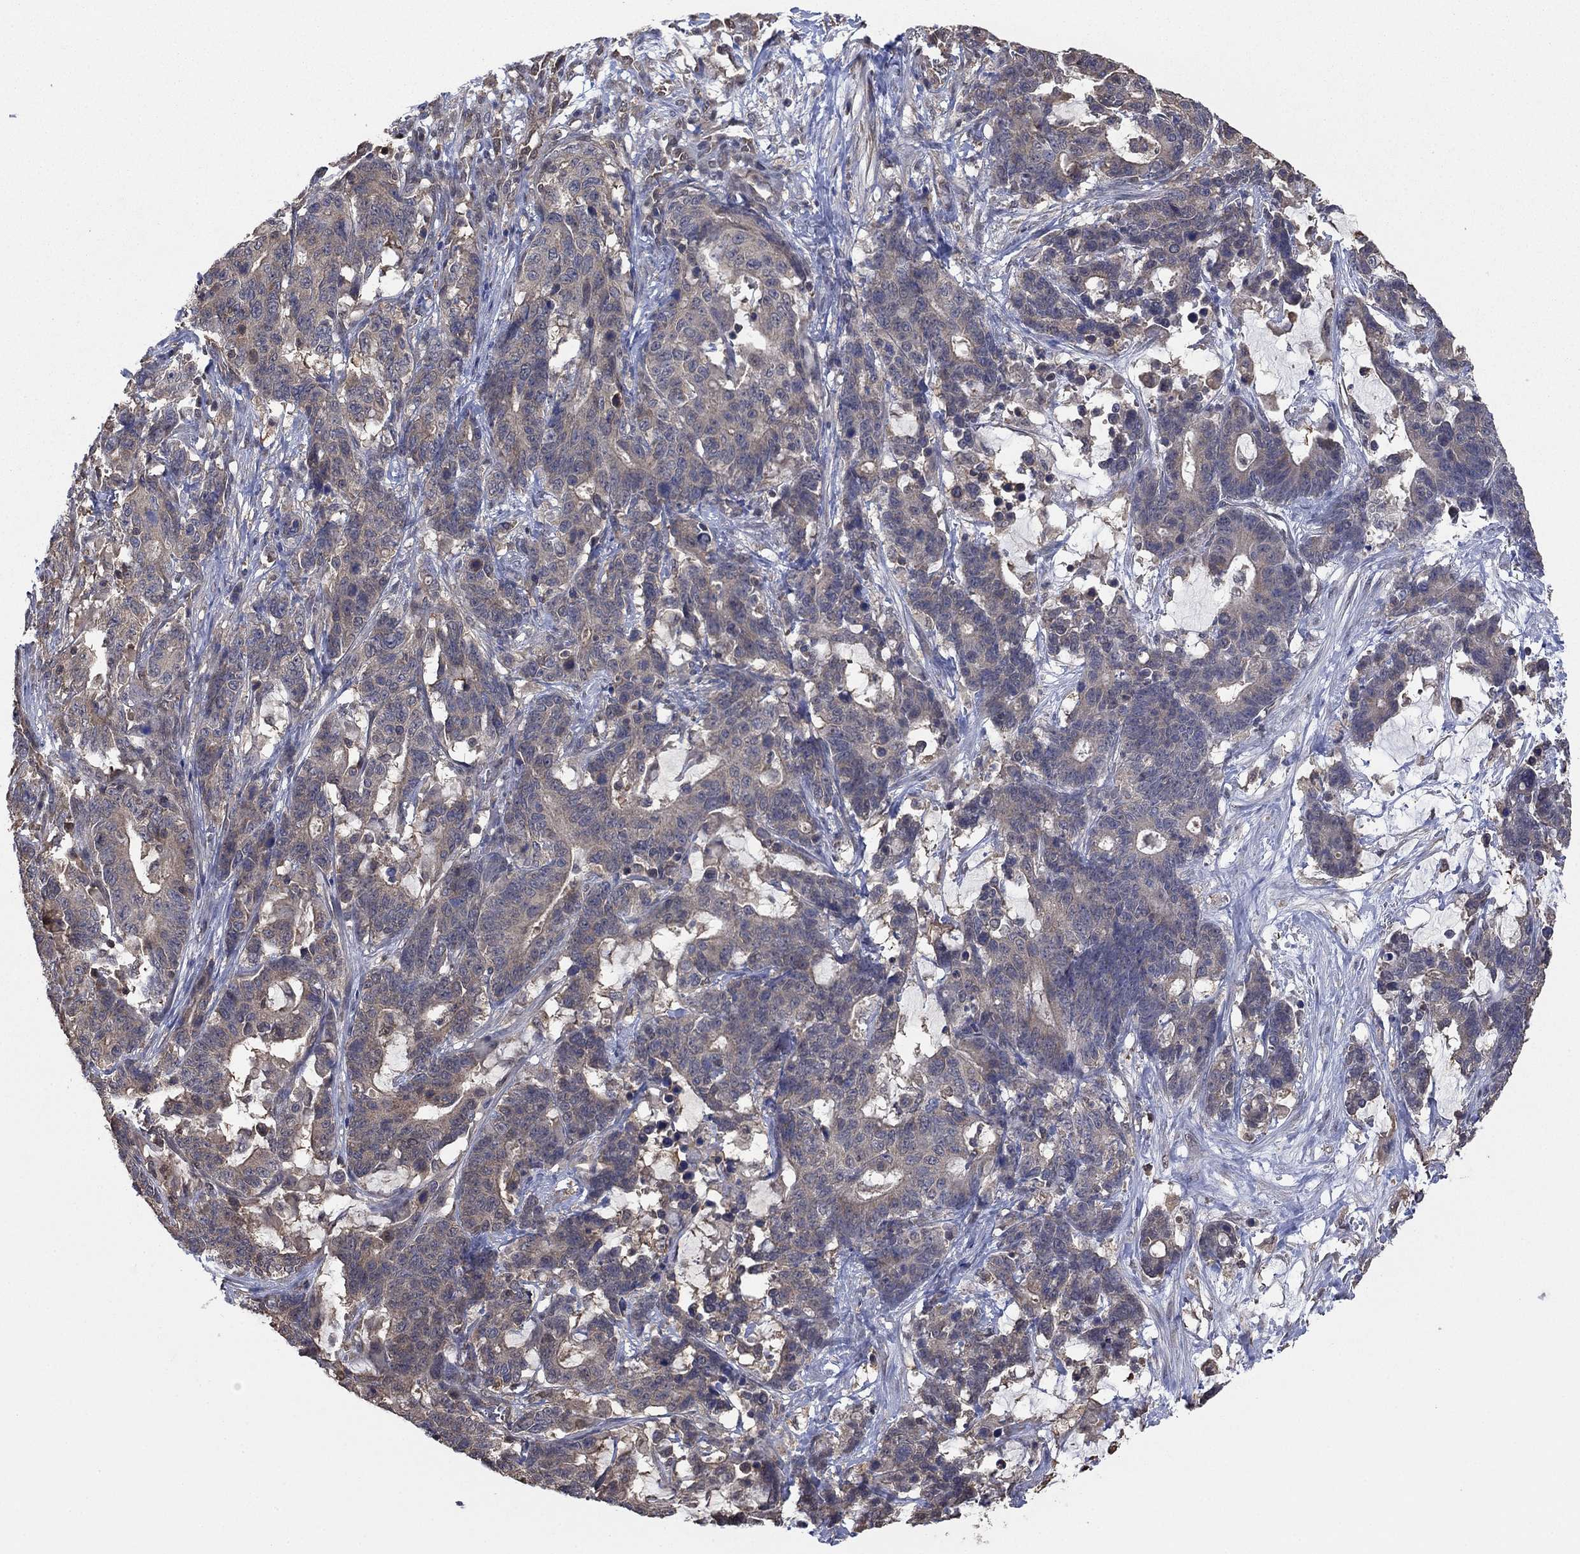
{"staining": {"intensity": "weak", "quantity": "25%-75%", "location": "cytoplasmic/membranous"}, "tissue": "stomach cancer", "cell_type": "Tumor cells", "image_type": "cancer", "snomed": [{"axis": "morphology", "description": "Normal tissue, NOS"}, {"axis": "morphology", "description": "Adenocarcinoma, NOS"}, {"axis": "topography", "description": "Stomach"}], "caption": "A photomicrograph of human adenocarcinoma (stomach) stained for a protein reveals weak cytoplasmic/membranous brown staining in tumor cells.", "gene": "RNF114", "patient": {"sex": "female", "age": 64}}